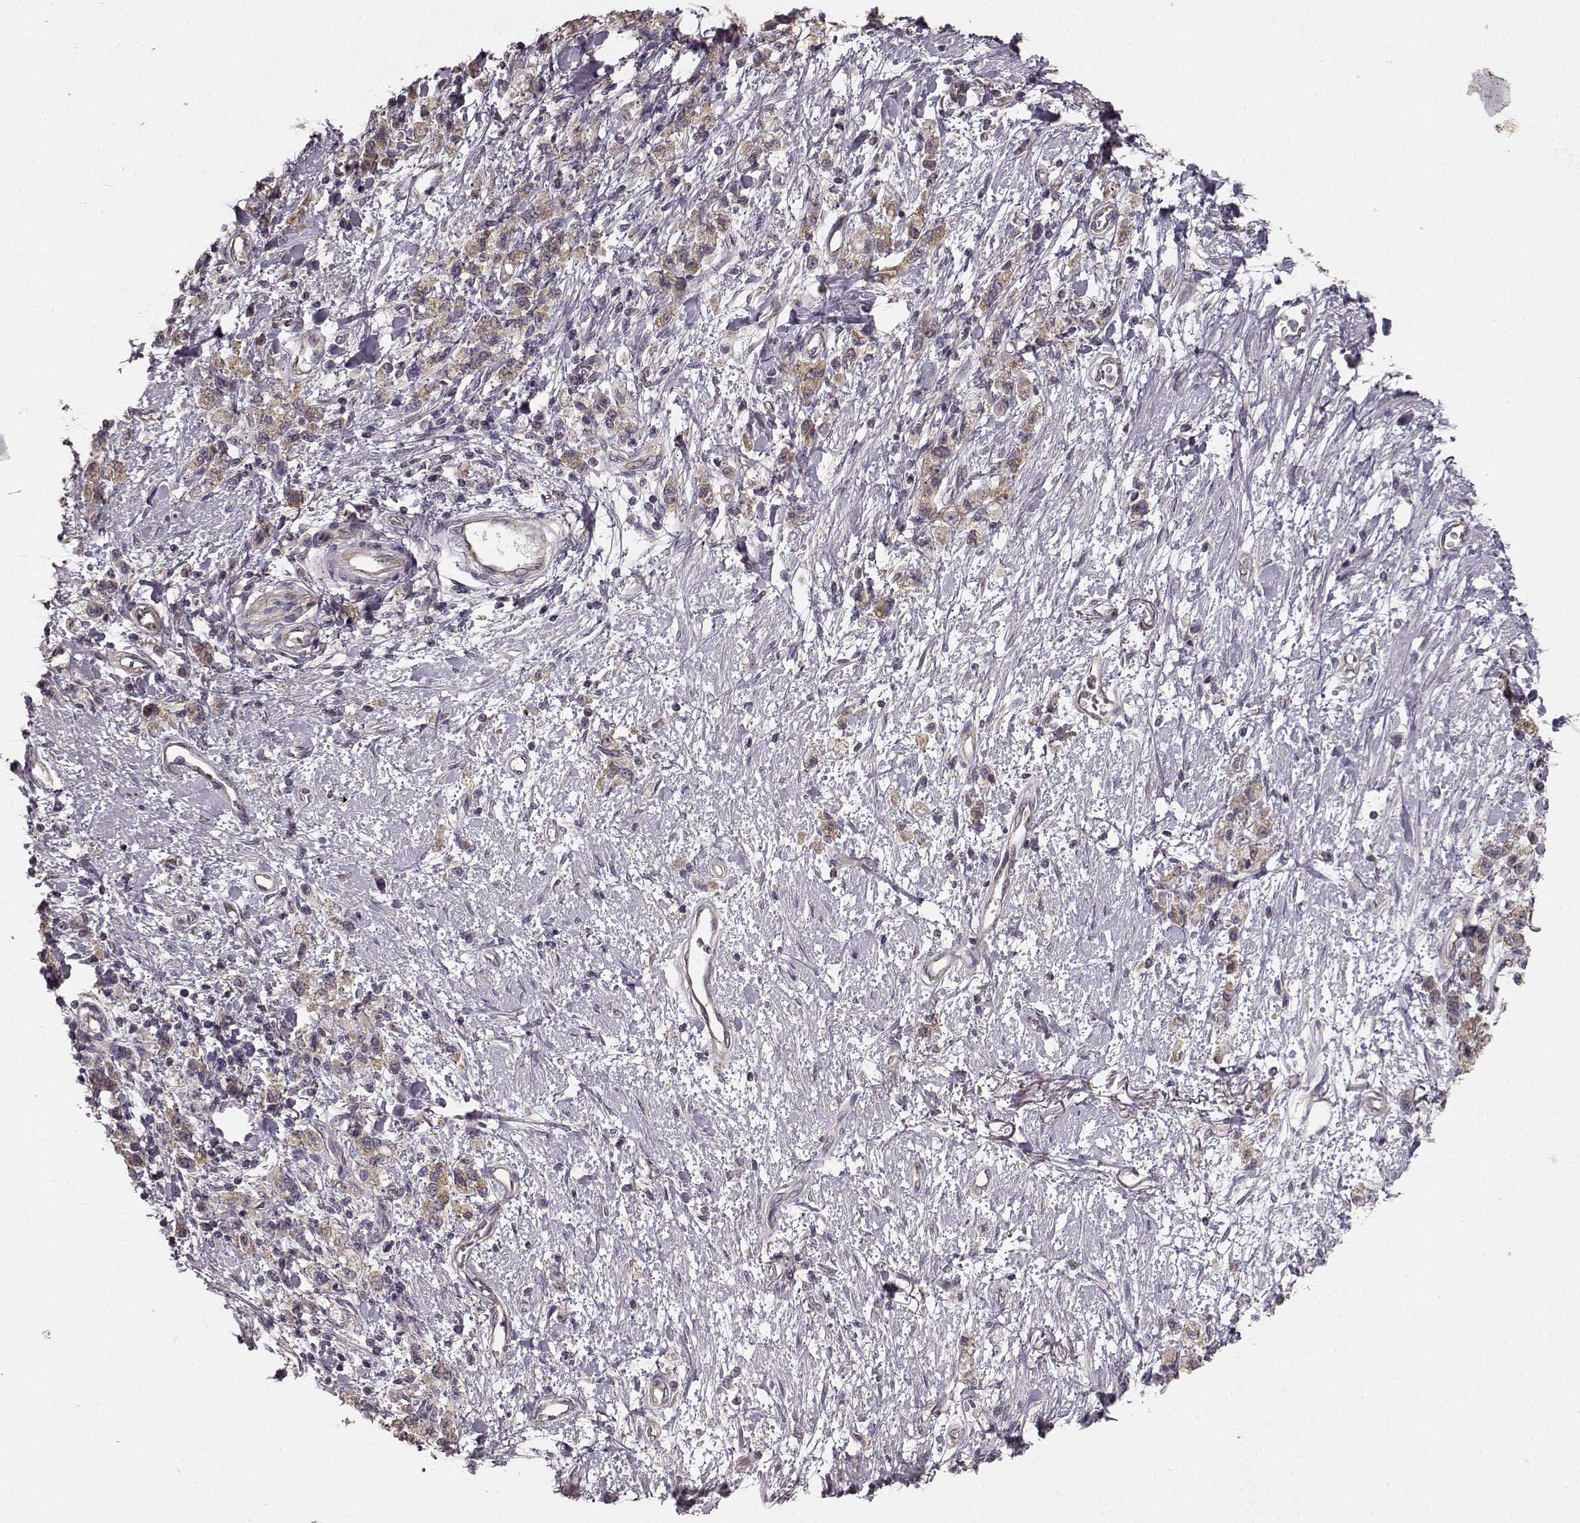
{"staining": {"intensity": "weak", "quantity": ">75%", "location": "cytoplasmic/membranous"}, "tissue": "stomach cancer", "cell_type": "Tumor cells", "image_type": "cancer", "snomed": [{"axis": "morphology", "description": "Adenocarcinoma, NOS"}, {"axis": "topography", "description": "Stomach"}], "caption": "The micrograph shows immunohistochemical staining of stomach cancer (adenocarcinoma). There is weak cytoplasmic/membranous positivity is identified in approximately >75% of tumor cells.", "gene": "ERBB3", "patient": {"sex": "male", "age": 77}}